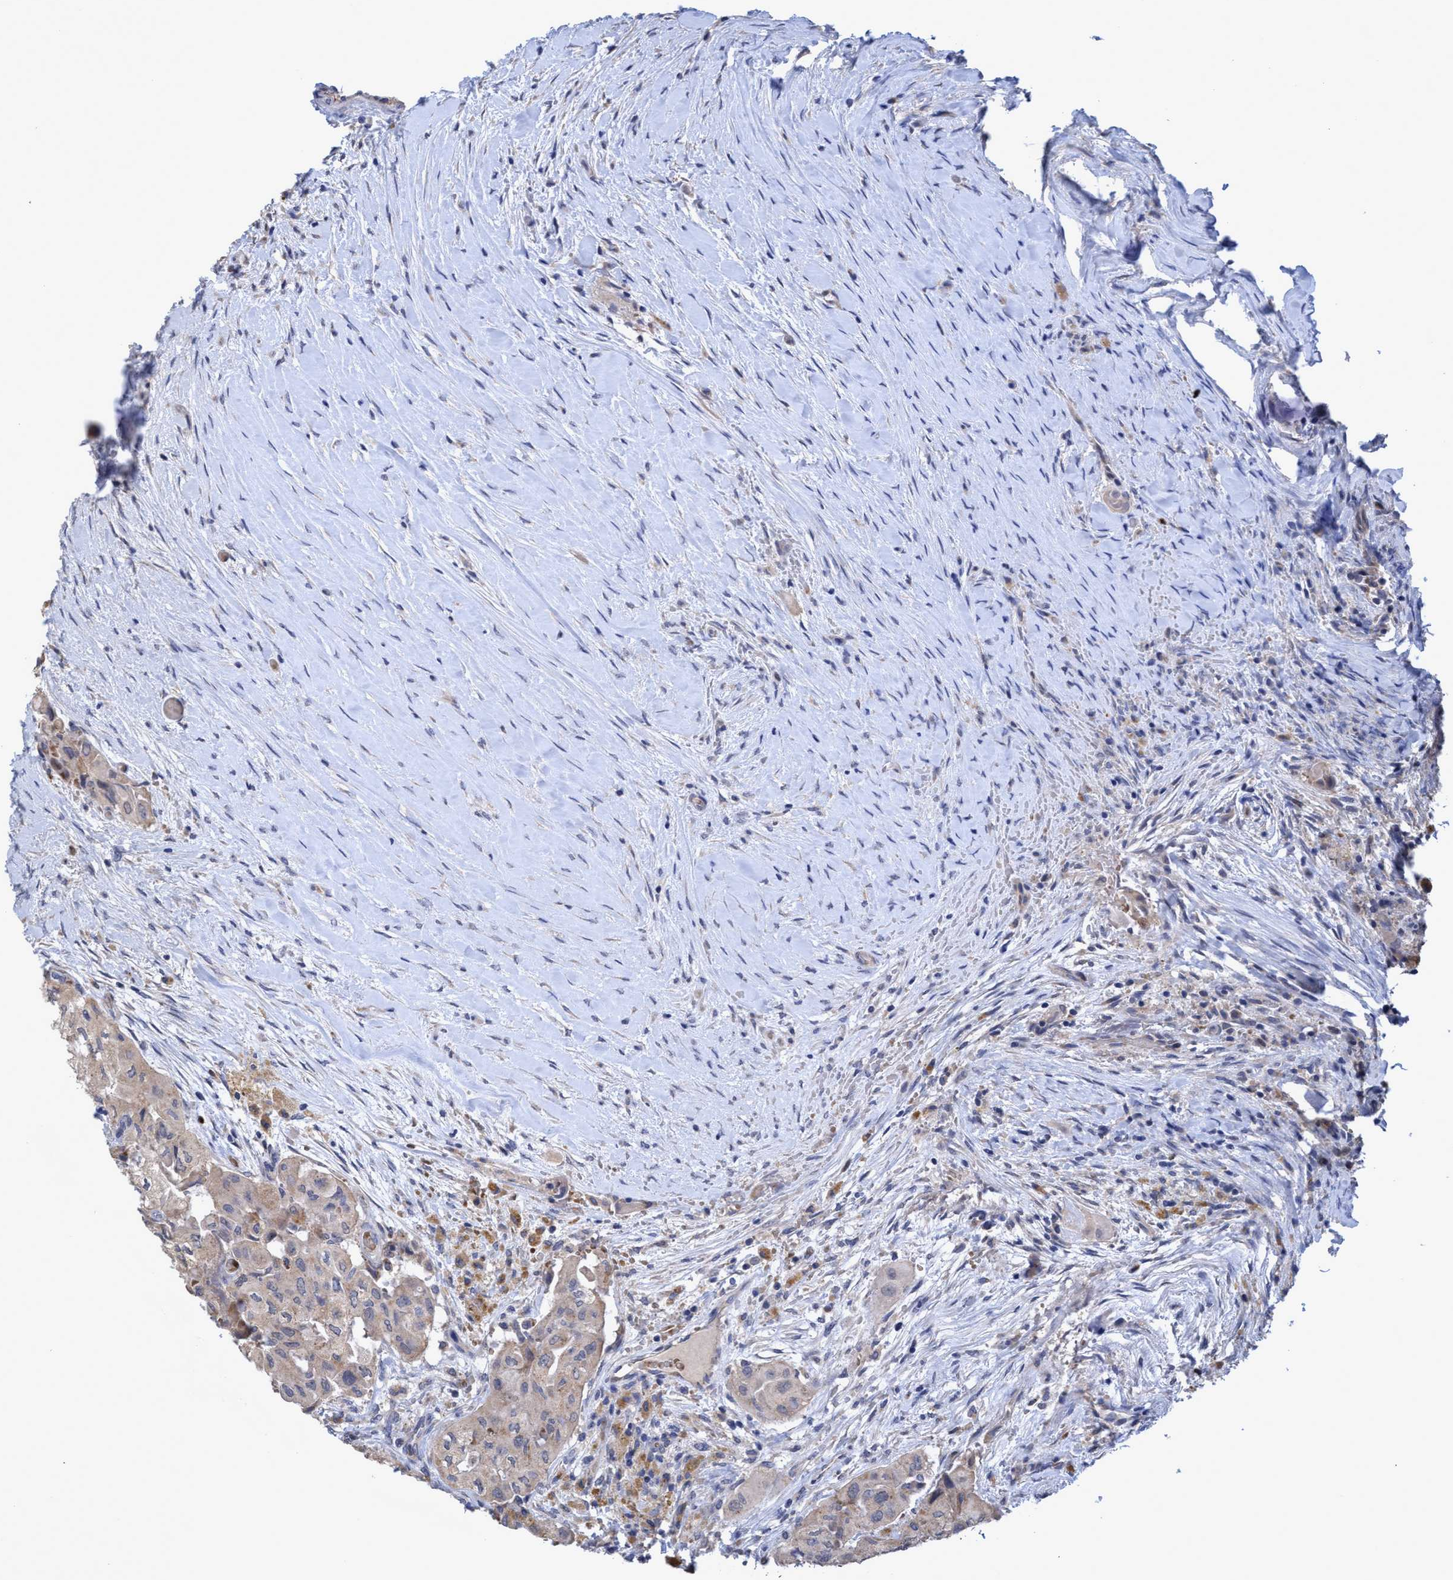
{"staining": {"intensity": "weak", "quantity": ">75%", "location": "cytoplasmic/membranous"}, "tissue": "thyroid cancer", "cell_type": "Tumor cells", "image_type": "cancer", "snomed": [{"axis": "morphology", "description": "Papillary adenocarcinoma, NOS"}, {"axis": "topography", "description": "Thyroid gland"}], "caption": "About >75% of tumor cells in human thyroid cancer show weak cytoplasmic/membranous protein staining as visualized by brown immunohistochemical staining.", "gene": "SEMA4D", "patient": {"sex": "female", "age": 59}}